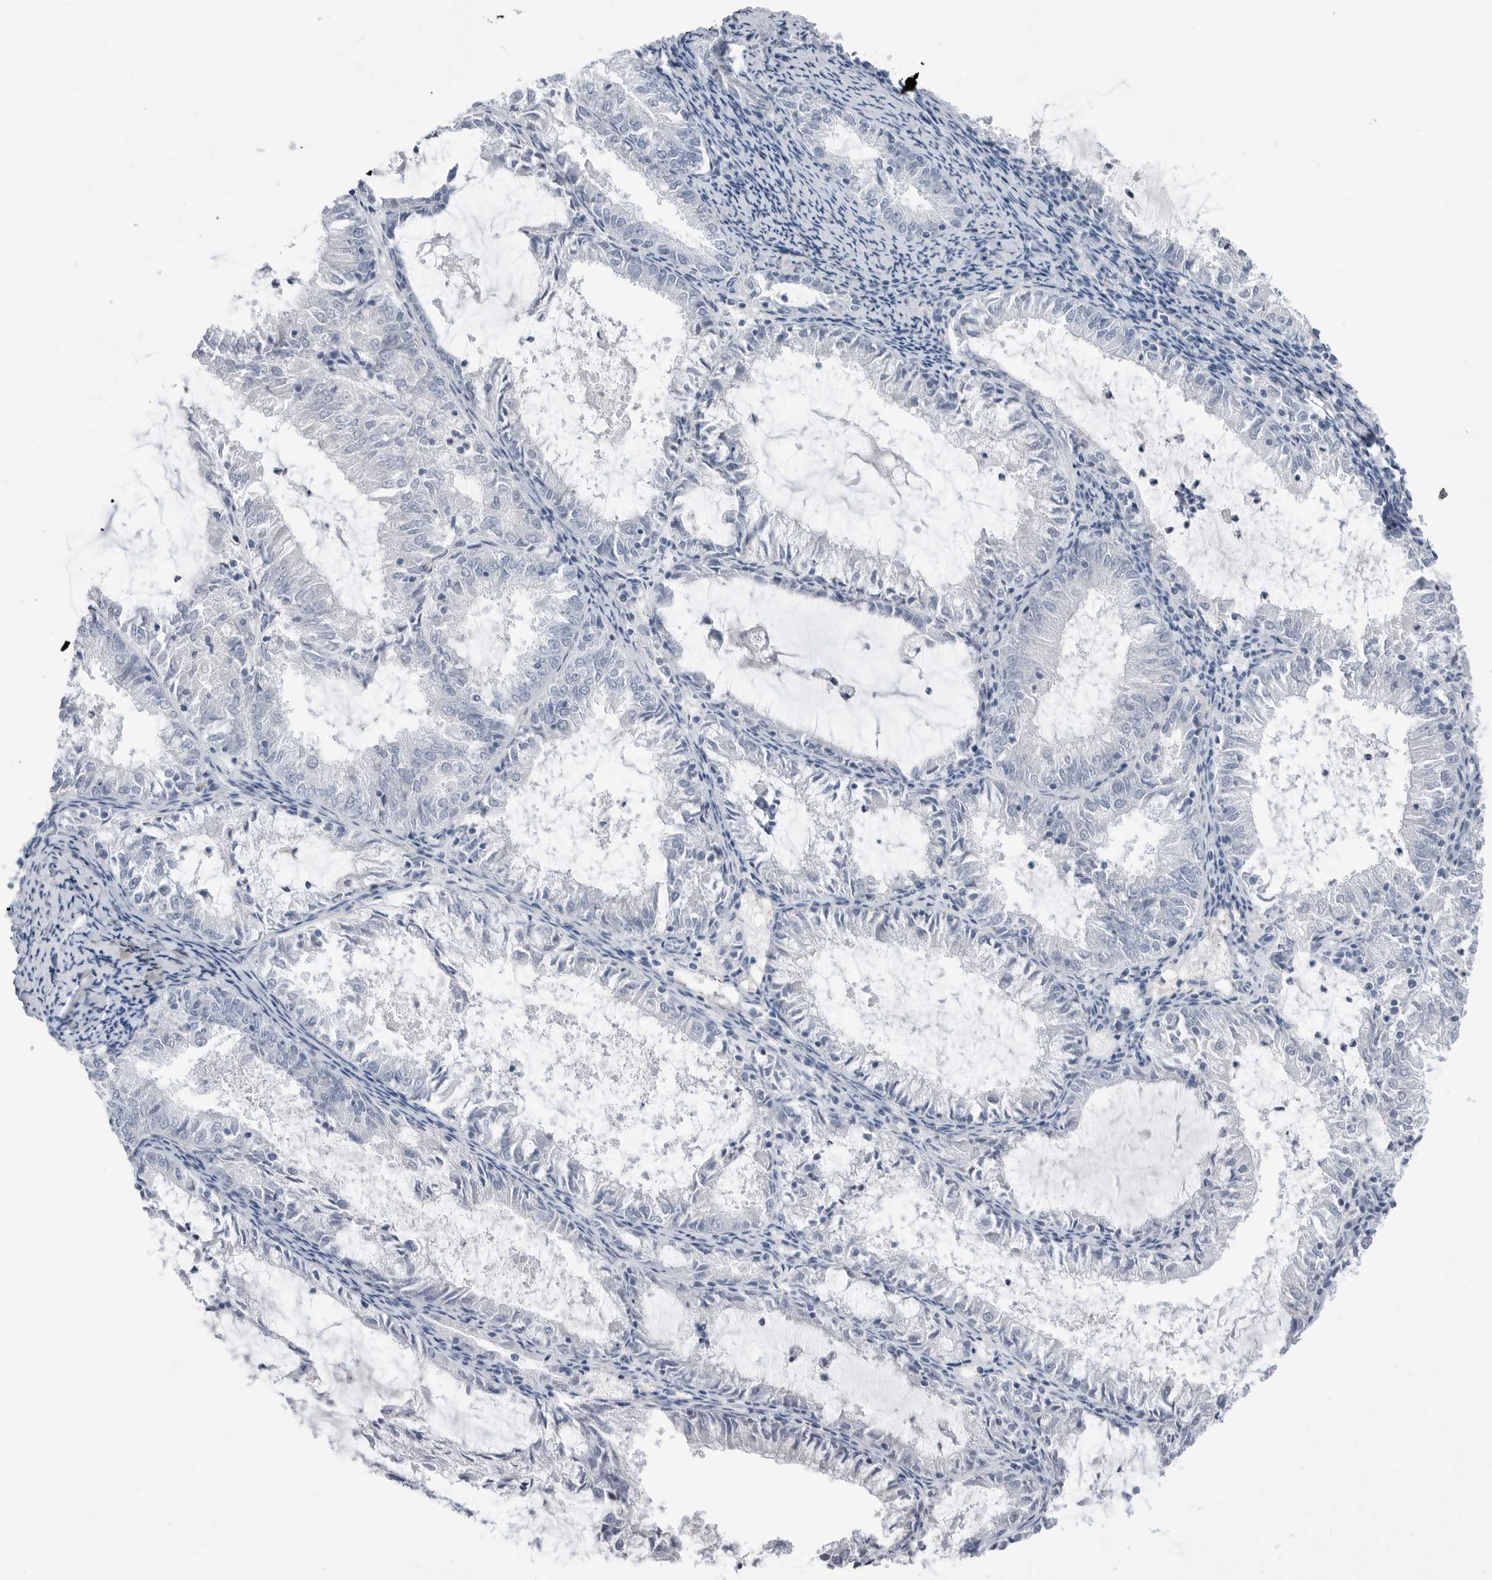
{"staining": {"intensity": "negative", "quantity": "none", "location": "none"}, "tissue": "endometrial cancer", "cell_type": "Tumor cells", "image_type": "cancer", "snomed": [{"axis": "morphology", "description": "Adenocarcinoma, NOS"}, {"axis": "topography", "description": "Endometrium"}], "caption": "A high-resolution histopathology image shows immunohistochemistry staining of endometrial adenocarcinoma, which displays no significant expression in tumor cells.", "gene": "ABHD12", "patient": {"sex": "female", "age": 57}}